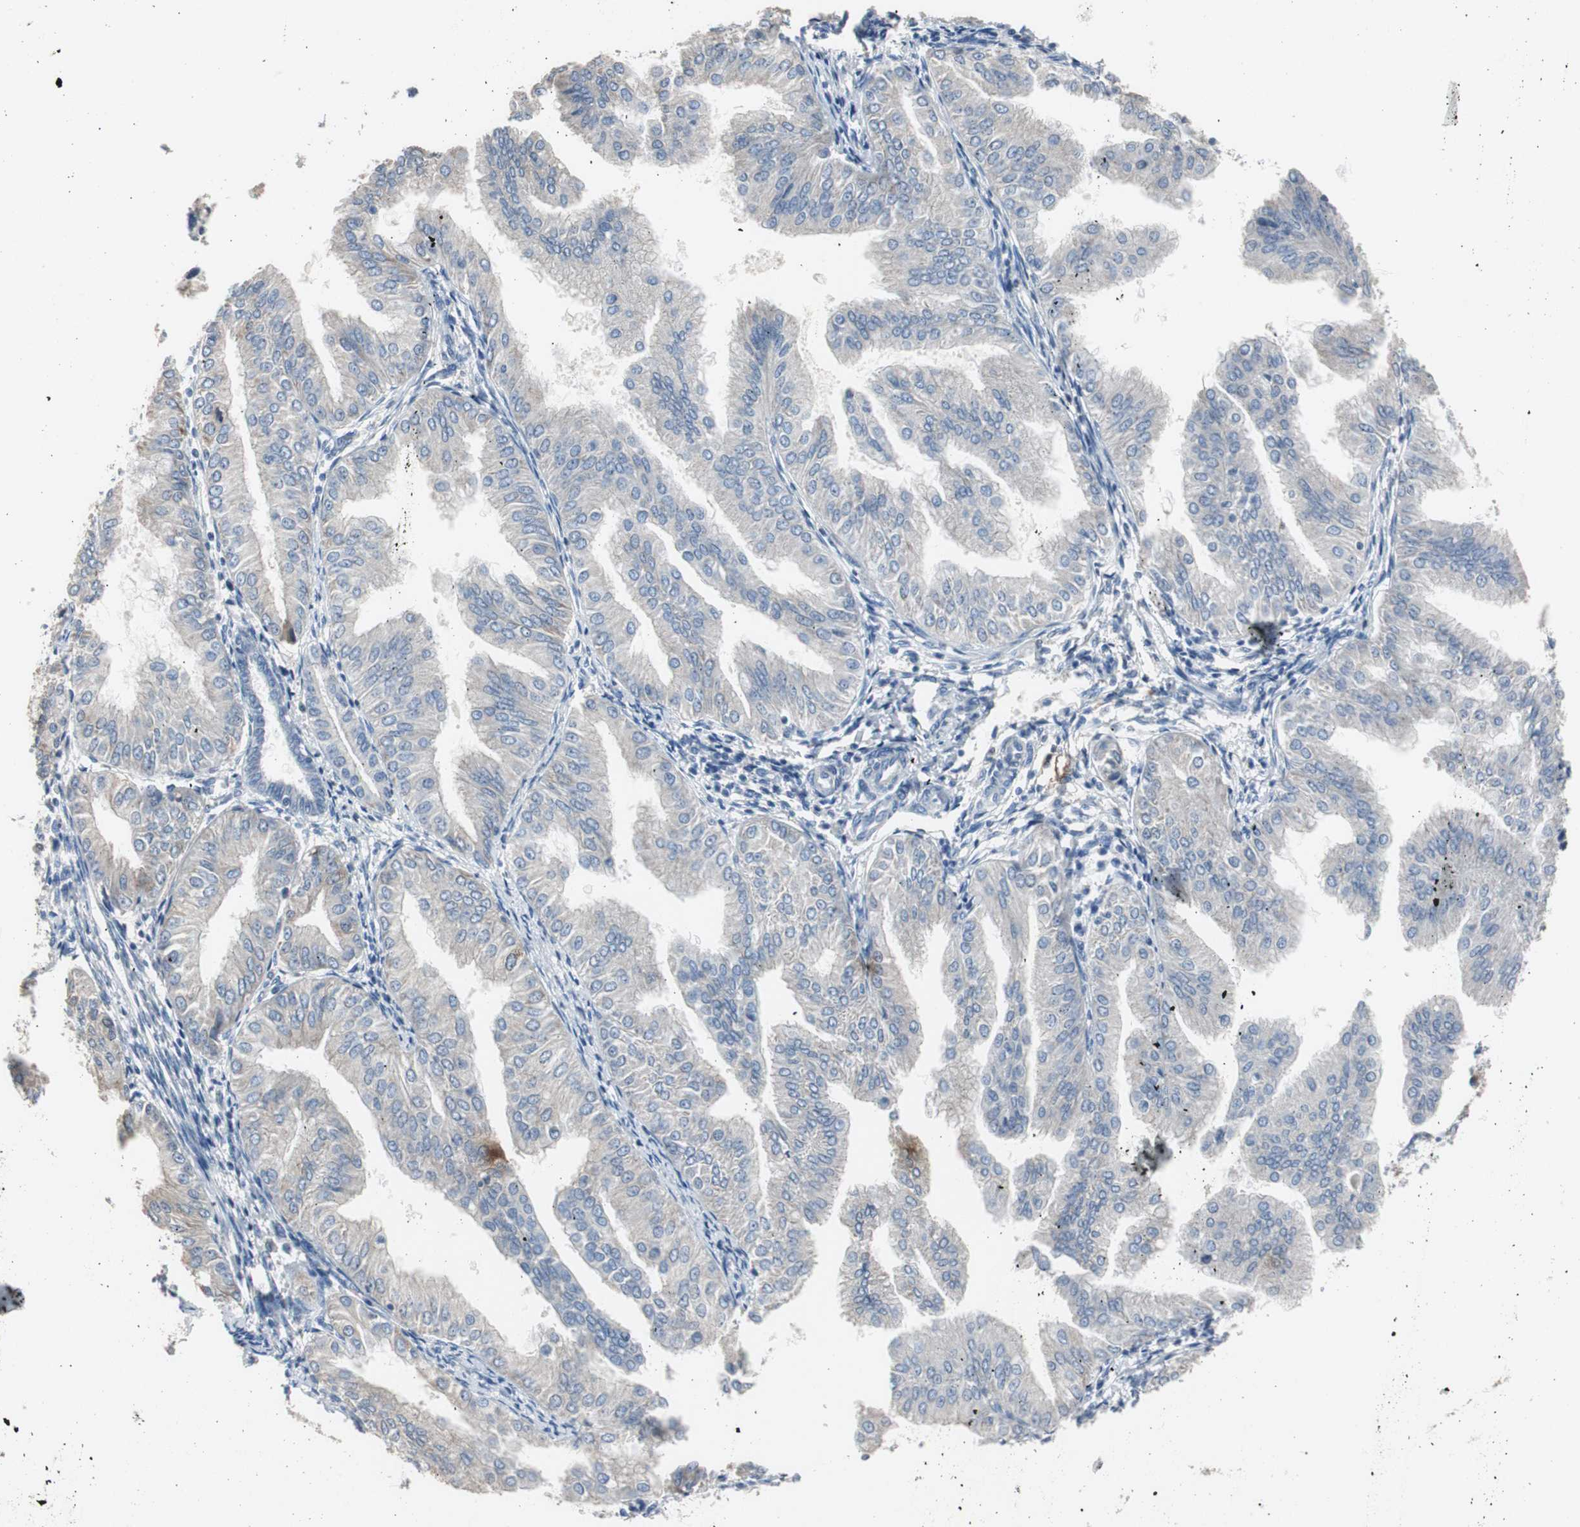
{"staining": {"intensity": "weak", "quantity": "<25%", "location": "cytoplasmic/membranous"}, "tissue": "endometrial cancer", "cell_type": "Tumor cells", "image_type": "cancer", "snomed": [{"axis": "morphology", "description": "Adenocarcinoma, NOS"}, {"axis": "topography", "description": "Endometrium"}], "caption": "IHC image of endometrial cancer (adenocarcinoma) stained for a protein (brown), which exhibits no staining in tumor cells.", "gene": "TK1", "patient": {"sex": "female", "age": 53}}